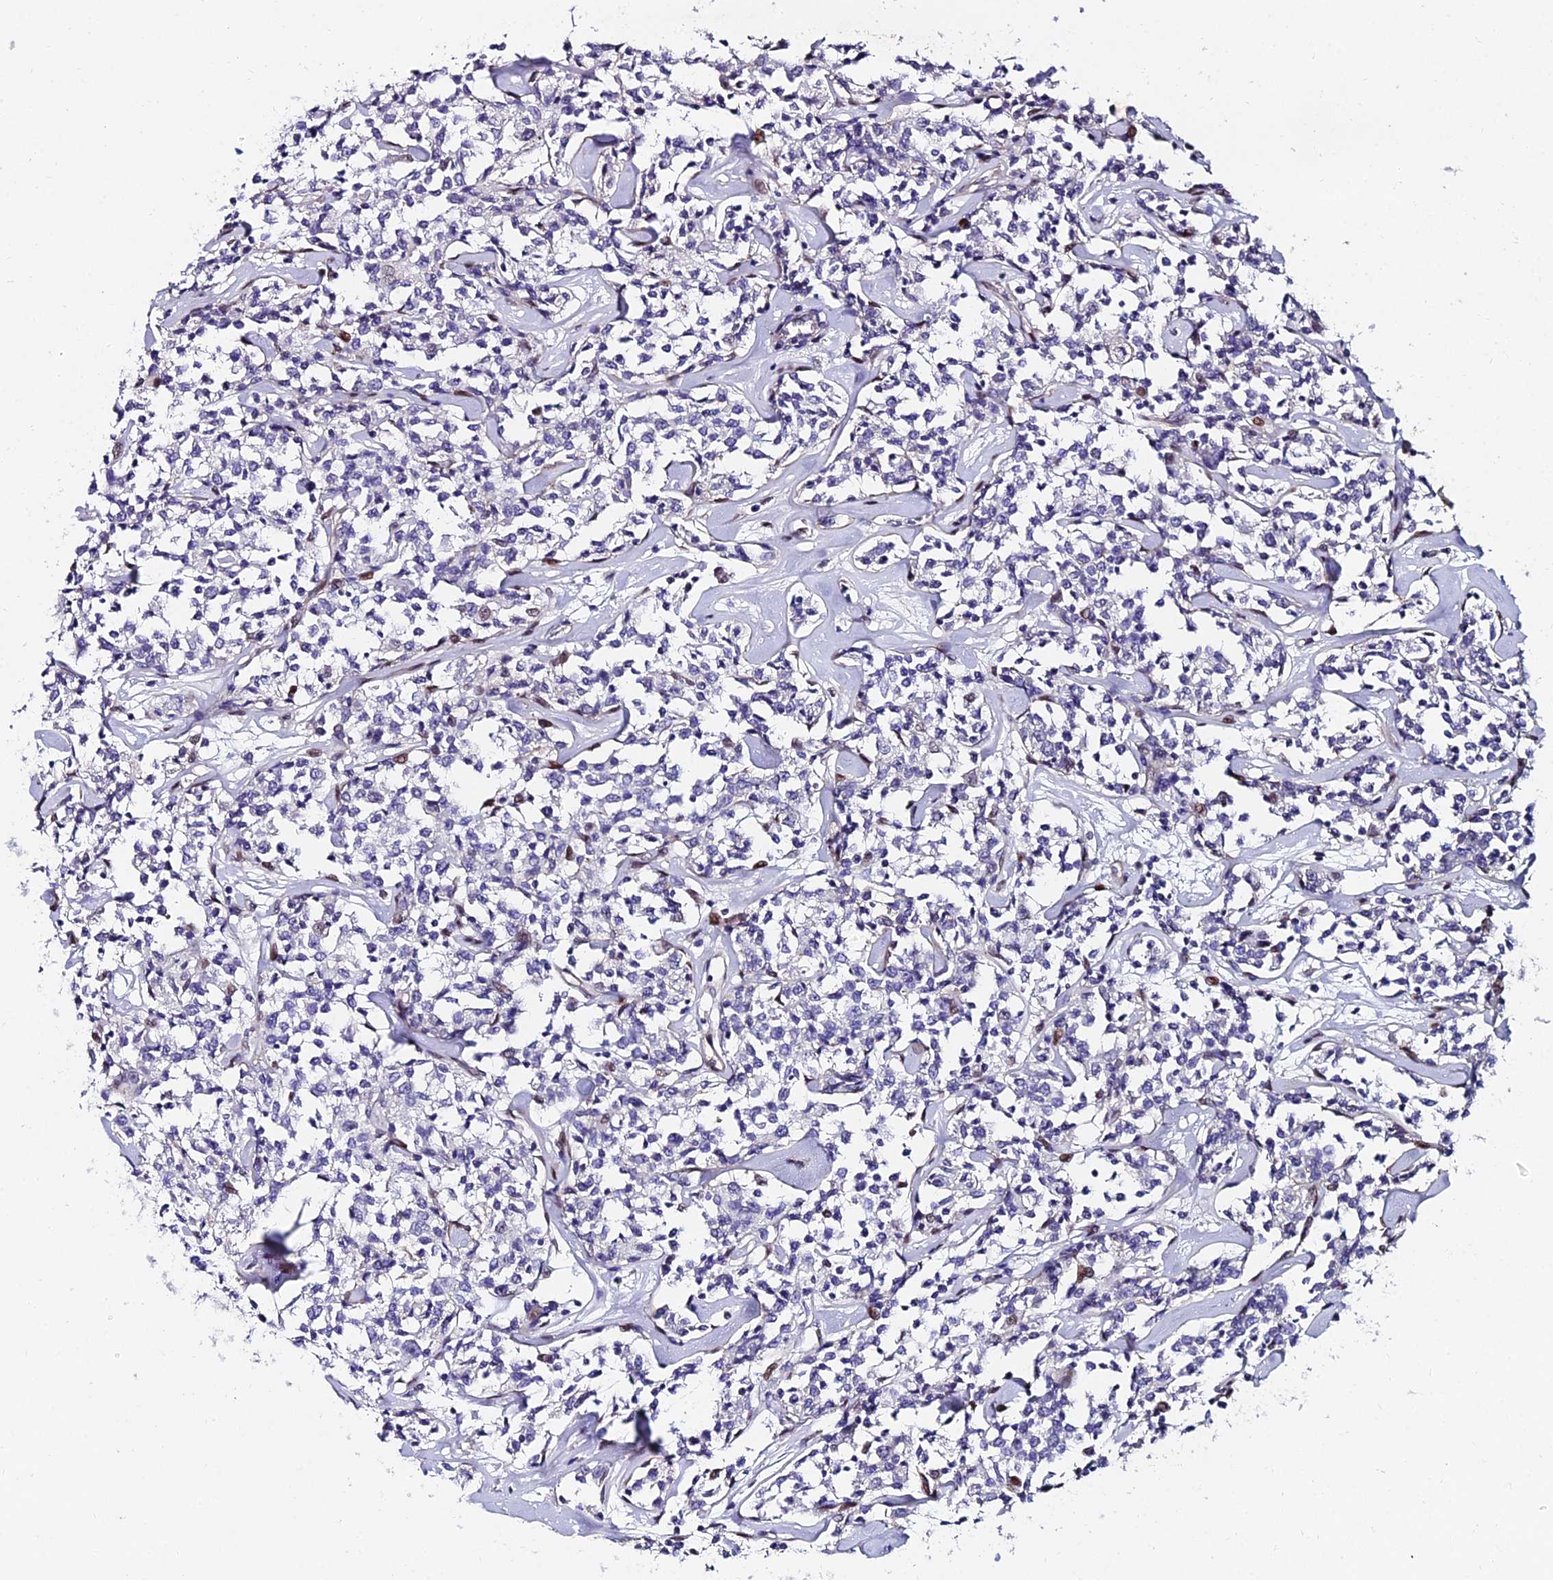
{"staining": {"intensity": "negative", "quantity": "none", "location": "none"}, "tissue": "lymphoma", "cell_type": "Tumor cells", "image_type": "cancer", "snomed": [{"axis": "morphology", "description": "Malignant lymphoma, non-Hodgkin's type, Low grade"}, {"axis": "topography", "description": "Small intestine"}], "caption": "Protein analysis of low-grade malignant lymphoma, non-Hodgkin's type exhibits no significant positivity in tumor cells. (DAB (3,3'-diaminobenzidine) immunohistochemistry (IHC), high magnification).", "gene": "TRIM24", "patient": {"sex": "female", "age": 59}}